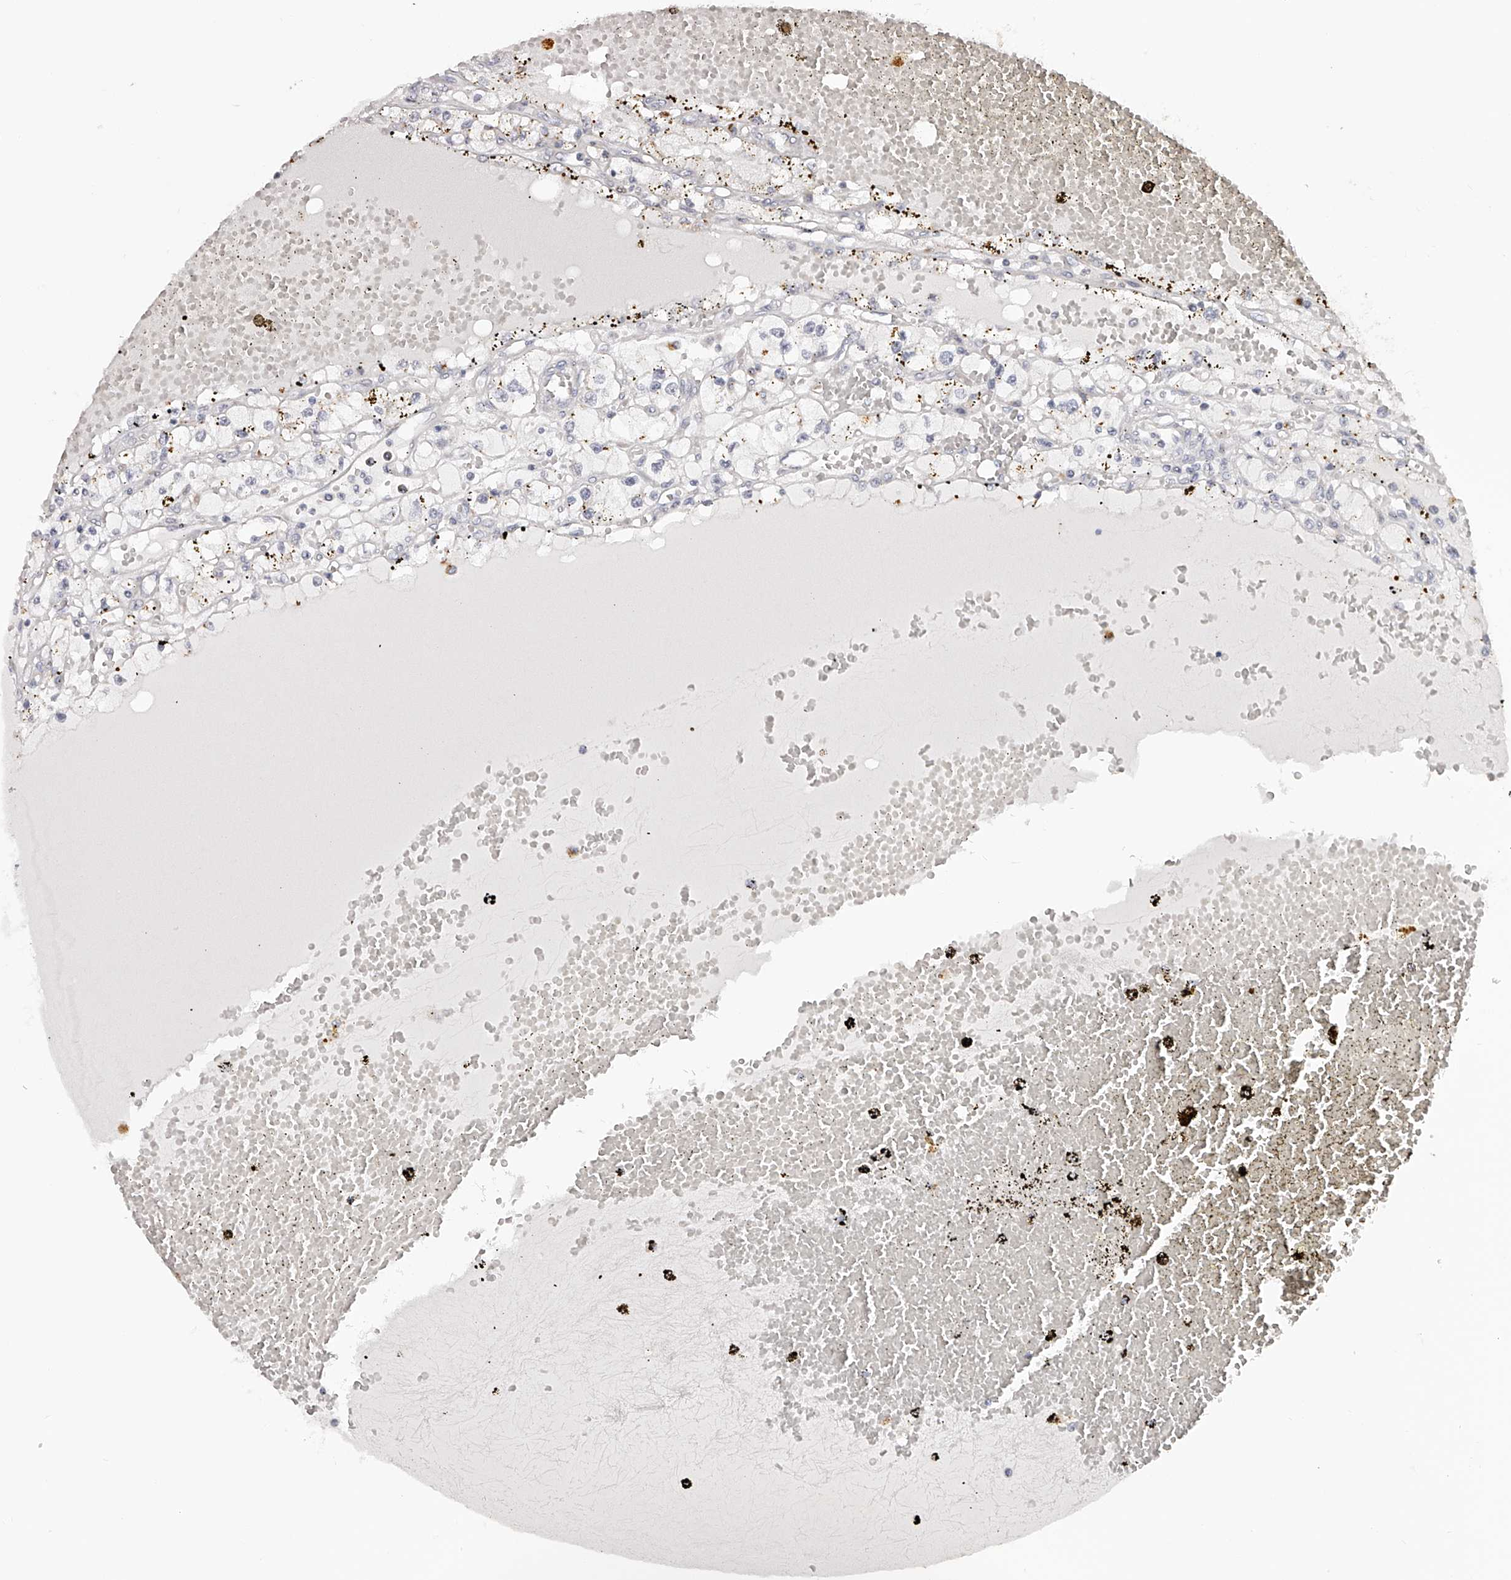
{"staining": {"intensity": "negative", "quantity": "none", "location": "none"}, "tissue": "renal cancer", "cell_type": "Tumor cells", "image_type": "cancer", "snomed": [{"axis": "morphology", "description": "Adenocarcinoma, NOS"}, {"axis": "topography", "description": "Kidney"}], "caption": "Tumor cells are negative for protein expression in human adenocarcinoma (renal). Nuclei are stained in blue.", "gene": "SLC35D3", "patient": {"sex": "male", "age": 56}}